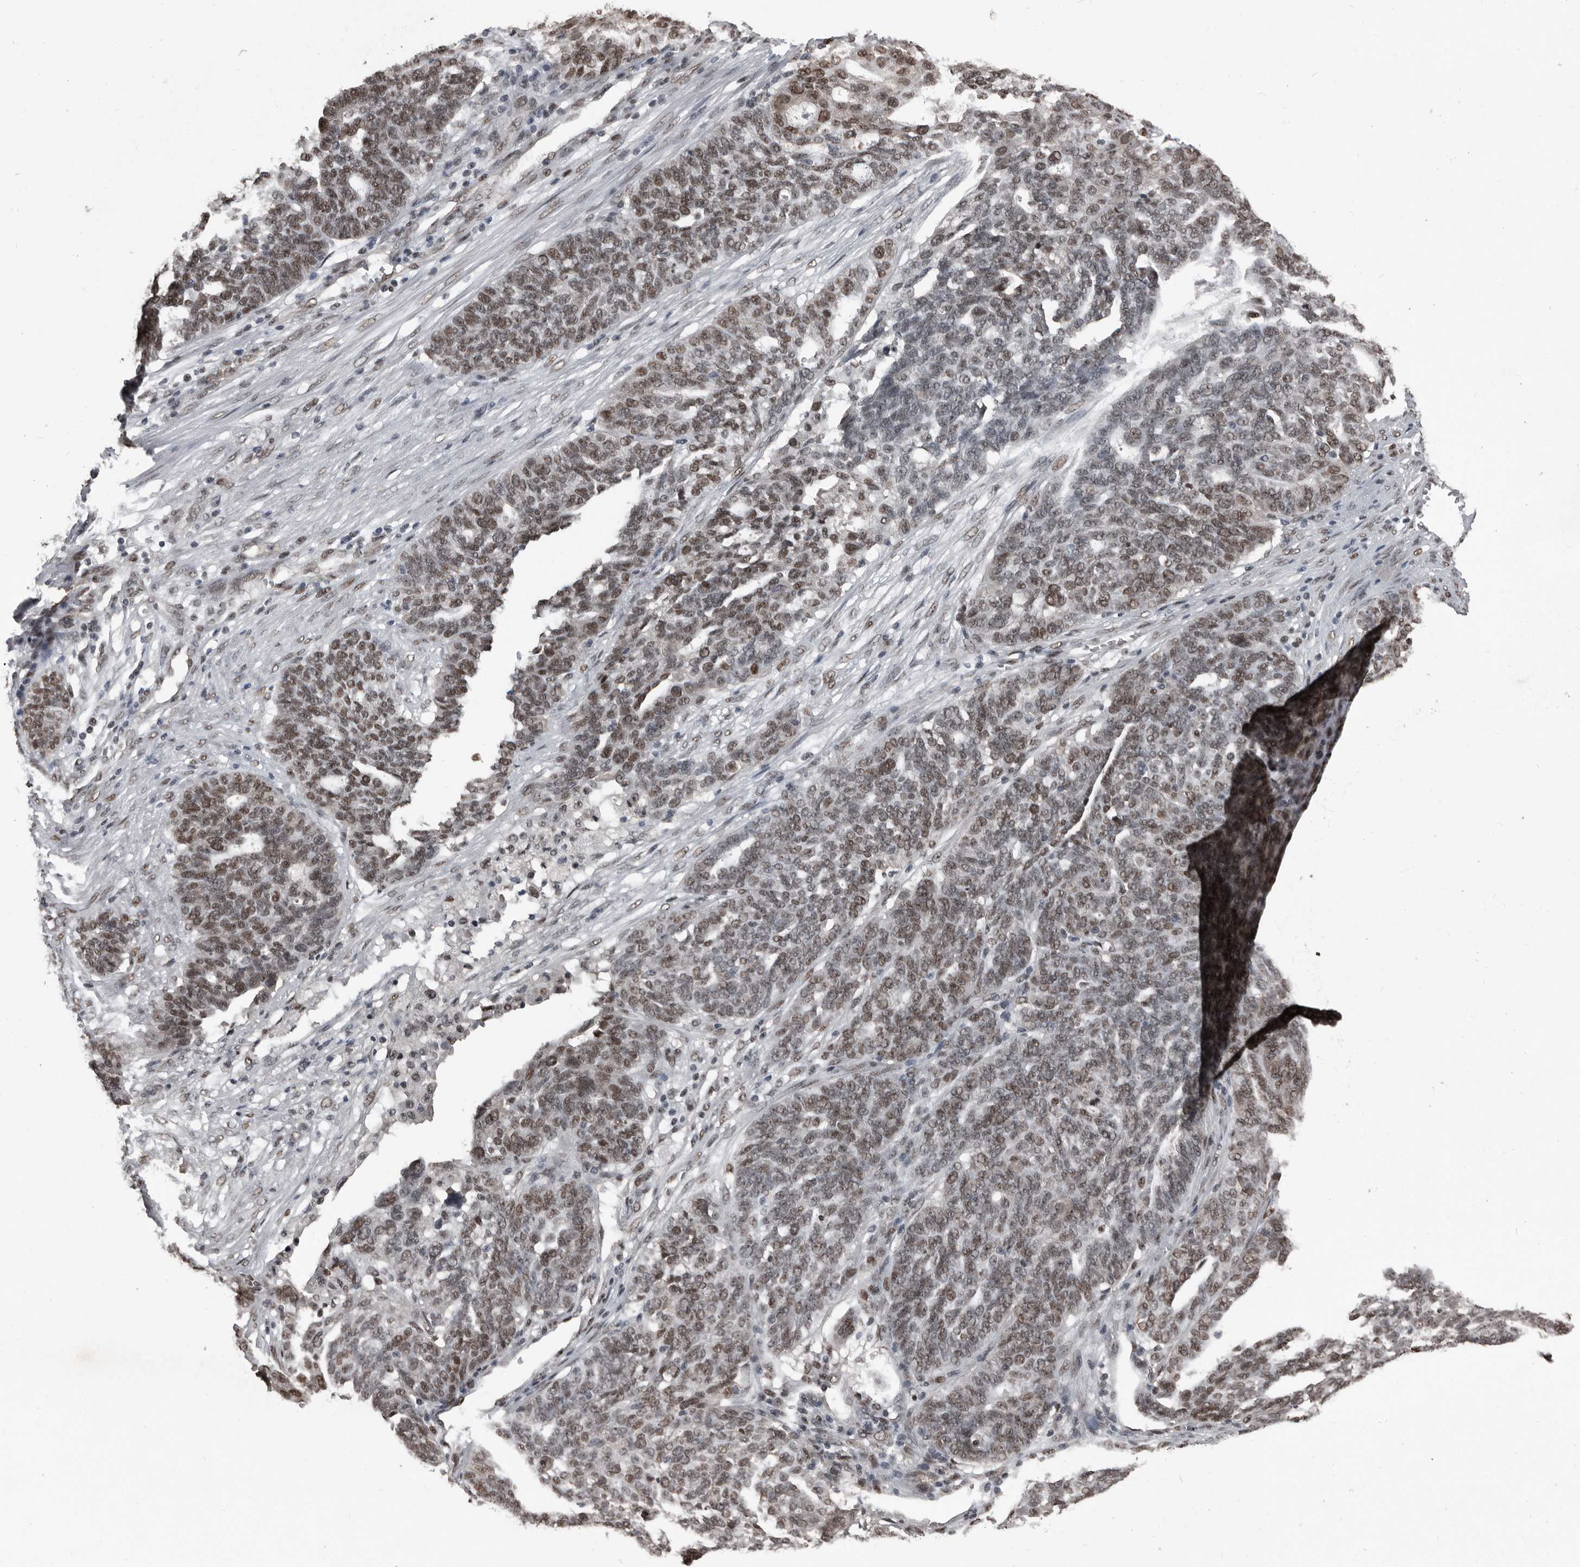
{"staining": {"intensity": "moderate", "quantity": ">75%", "location": "nuclear"}, "tissue": "ovarian cancer", "cell_type": "Tumor cells", "image_type": "cancer", "snomed": [{"axis": "morphology", "description": "Cystadenocarcinoma, serous, NOS"}, {"axis": "topography", "description": "Ovary"}], "caption": "A brown stain labels moderate nuclear expression of a protein in serous cystadenocarcinoma (ovarian) tumor cells. Using DAB (3,3'-diaminobenzidine) (brown) and hematoxylin (blue) stains, captured at high magnification using brightfield microscopy.", "gene": "CHD1L", "patient": {"sex": "female", "age": 59}}